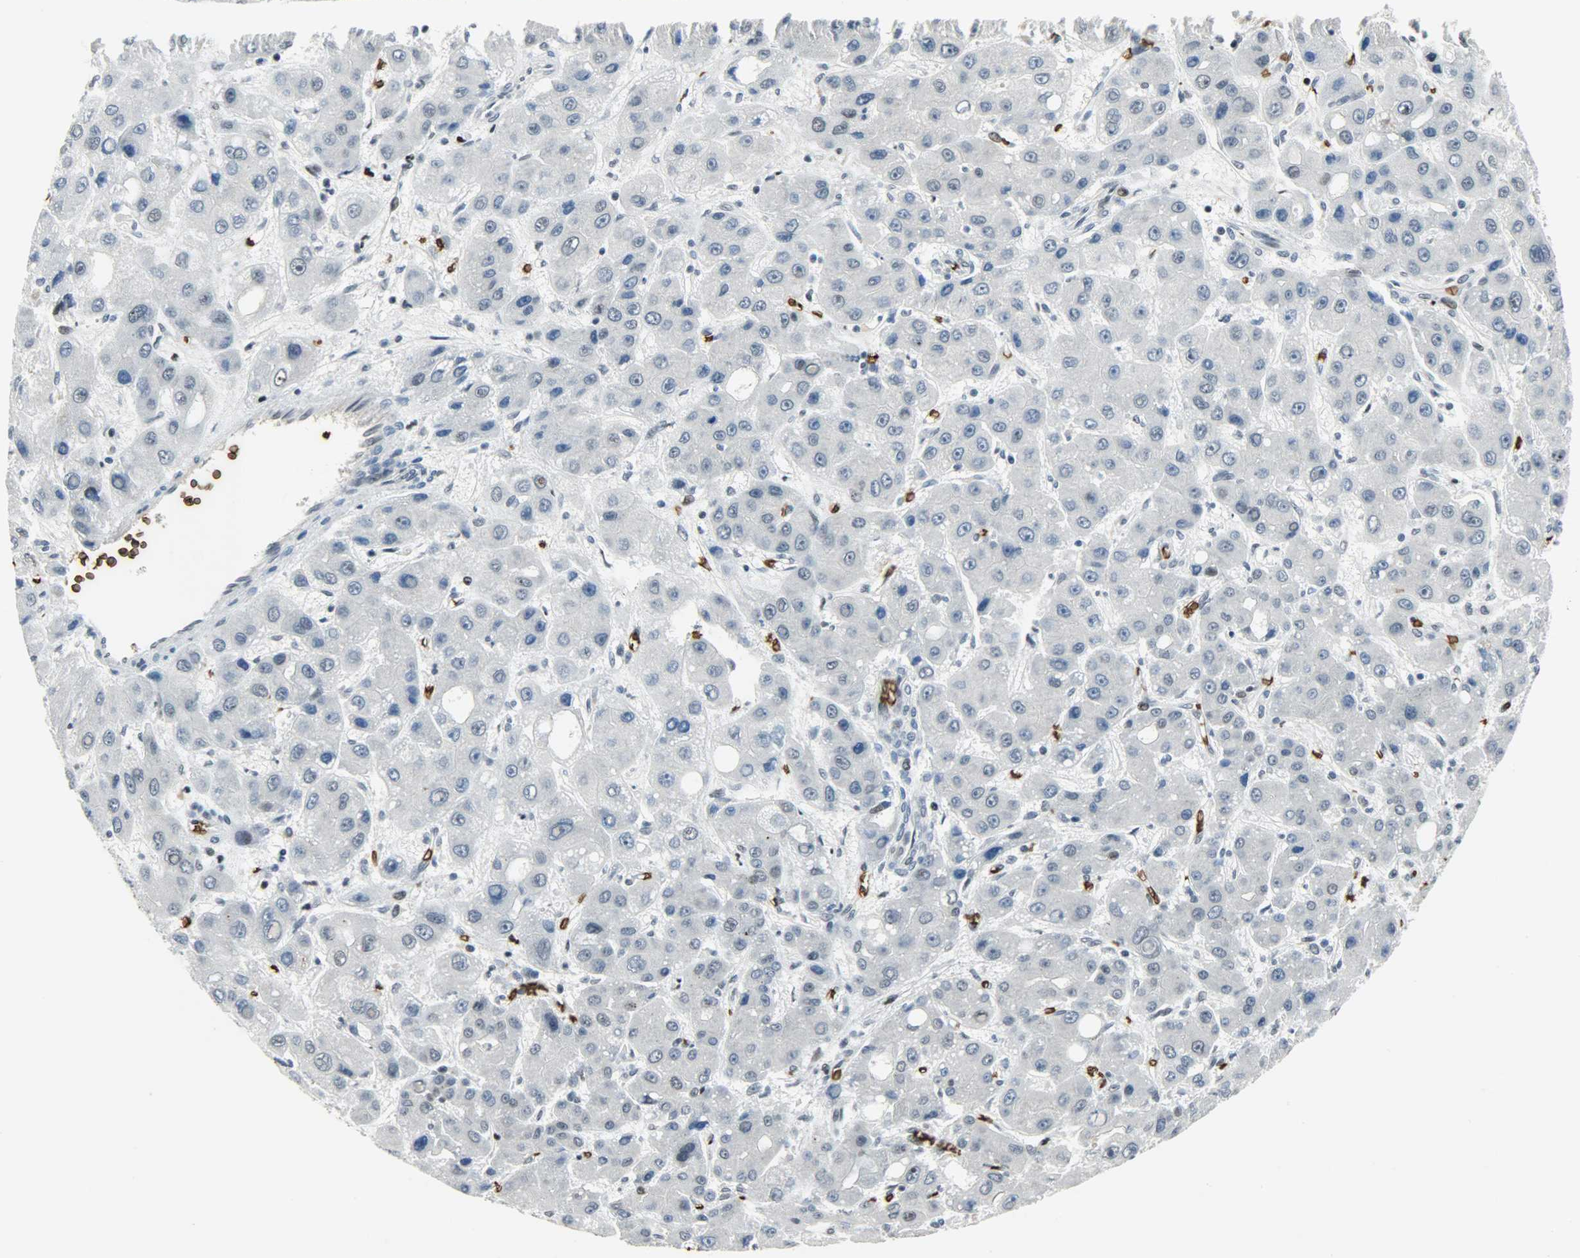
{"staining": {"intensity": "weak", "quantity": "25%-75%", "location": "nuclear"}, "tissue": "liver cancer", "cell_type": "Tumor cells", "image_type": "cancer", "snomed": [{"axis": "morphology", "description": "Carcinoma, Hepatocellular, NOS"}, {"axis": "topography", "description": "Liver"}], "caption": "A brown stain shows weak nuclear staining of a protein in liver cancer (hepatocellular carcinoma) tumor cells.", "gene": "SNAI1", "patient": {"sex": "male", "age": 55}}